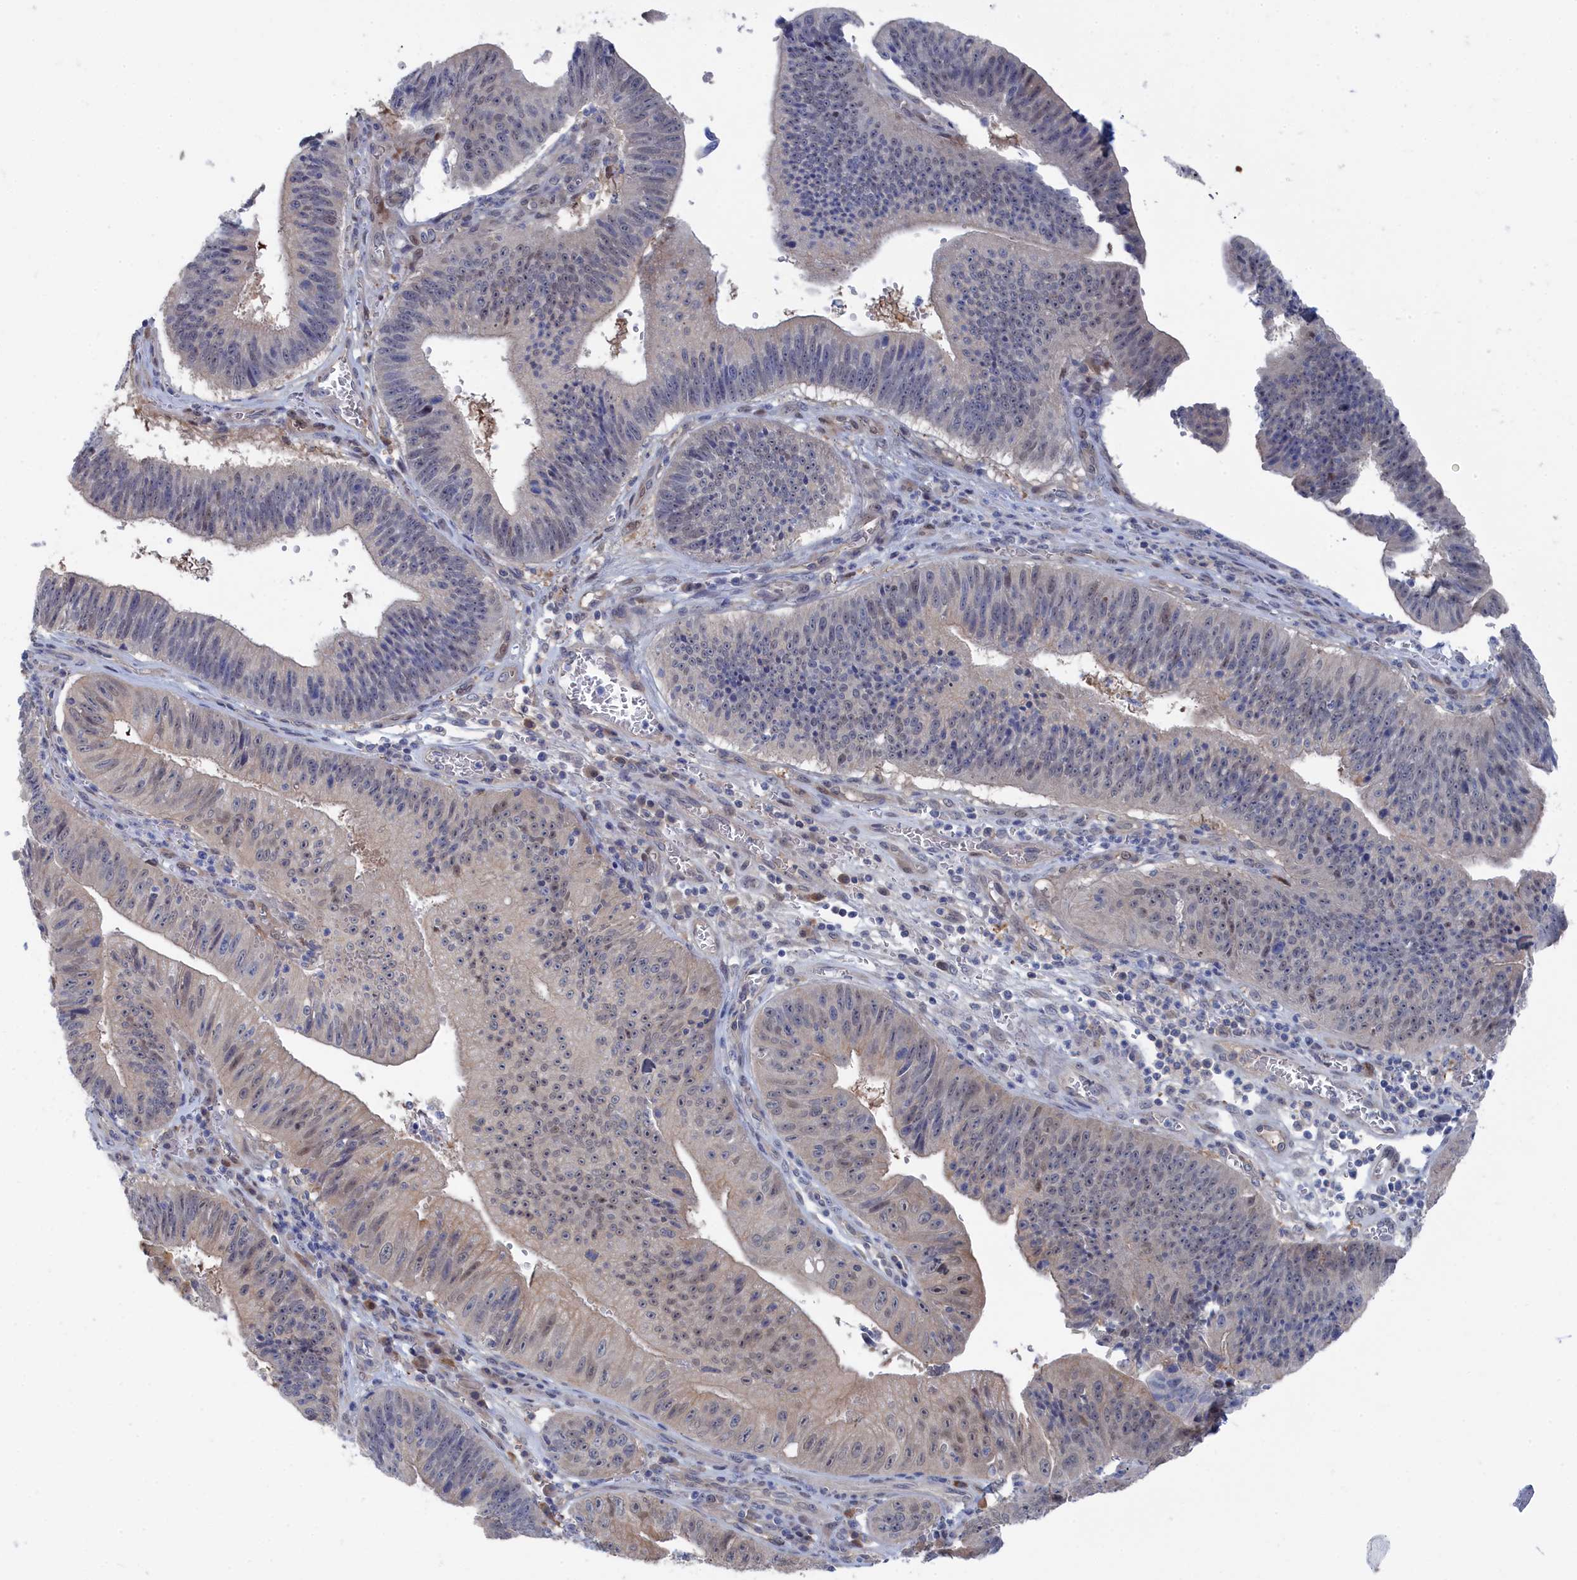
{"staining": {"intensity": "weak", "quantity": "<25%", "location": "nuclear"}, "tissue": "stomach cancer", "cell_type": "Tumor cells", "image_type": "cancer", "snomed": [{"axis": "morphology", "description": "Adenocarcinoma, NOS"}, {"axis": "topography", "description": "Stomach"}], "caption": "The image shows no significant staining in tumor cells of stomach cancer.", "gene": "IRGQ", "patient": {"sex": "male", "age": 59}}